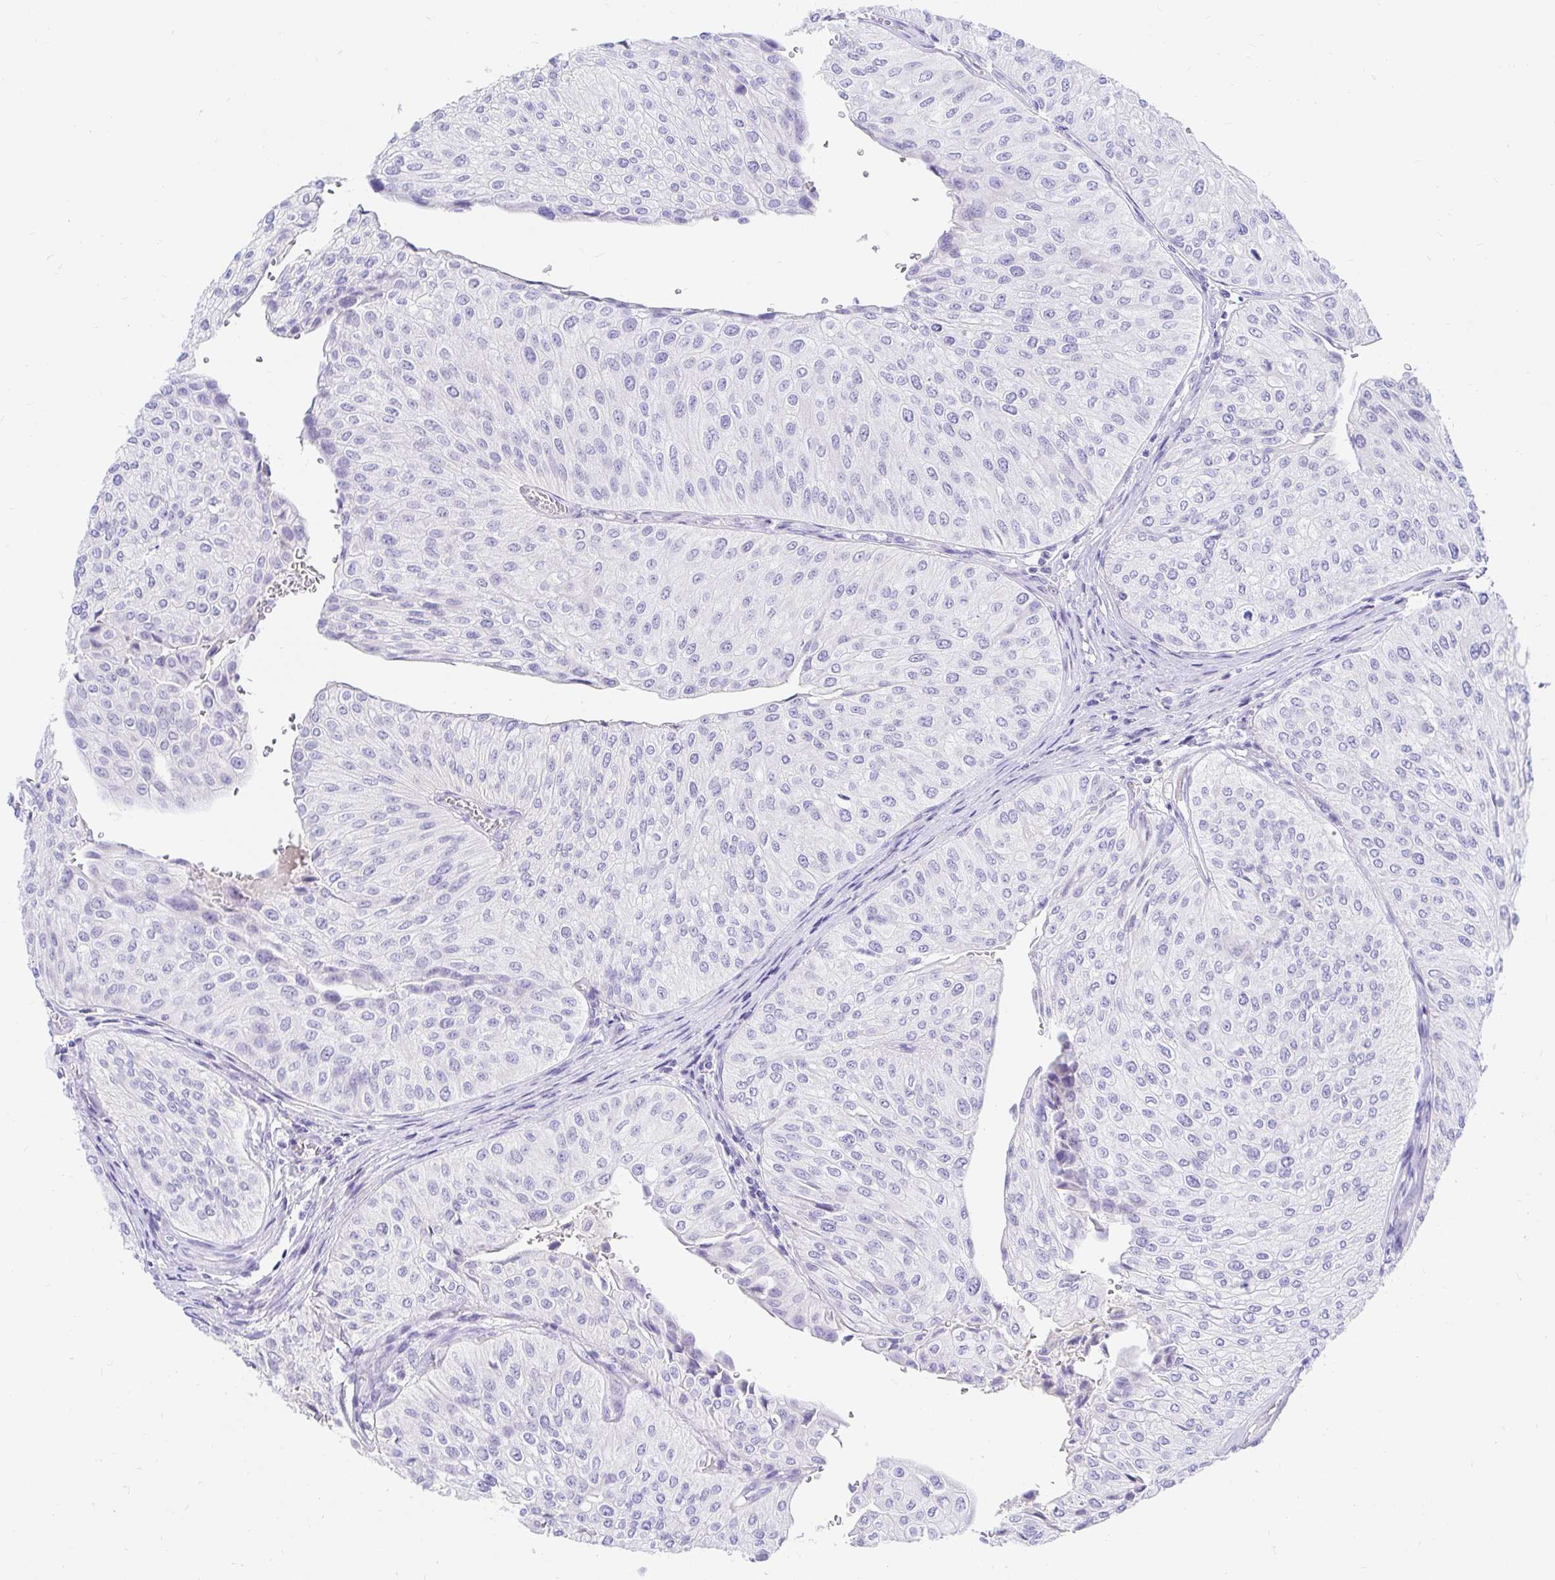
{"staining": {"intensity": "negative", "quantity": "none", "location": "none"}, "tissue": "urothelial cancer", "cell_type": "Tumor cells", "image_type": "cancer", "snomed": [{"axis": "morphology", "description": "Urothelial carcinoma, NOS"}, {"axis": "topography", "description": "Urinary bladder"}], "caption": "This is an IHC histopathology image of human urothelial cancer. There is no expression in tumor cells.", "gene": "NR2E1", "patient": {"sex": "male", "age": 67}}